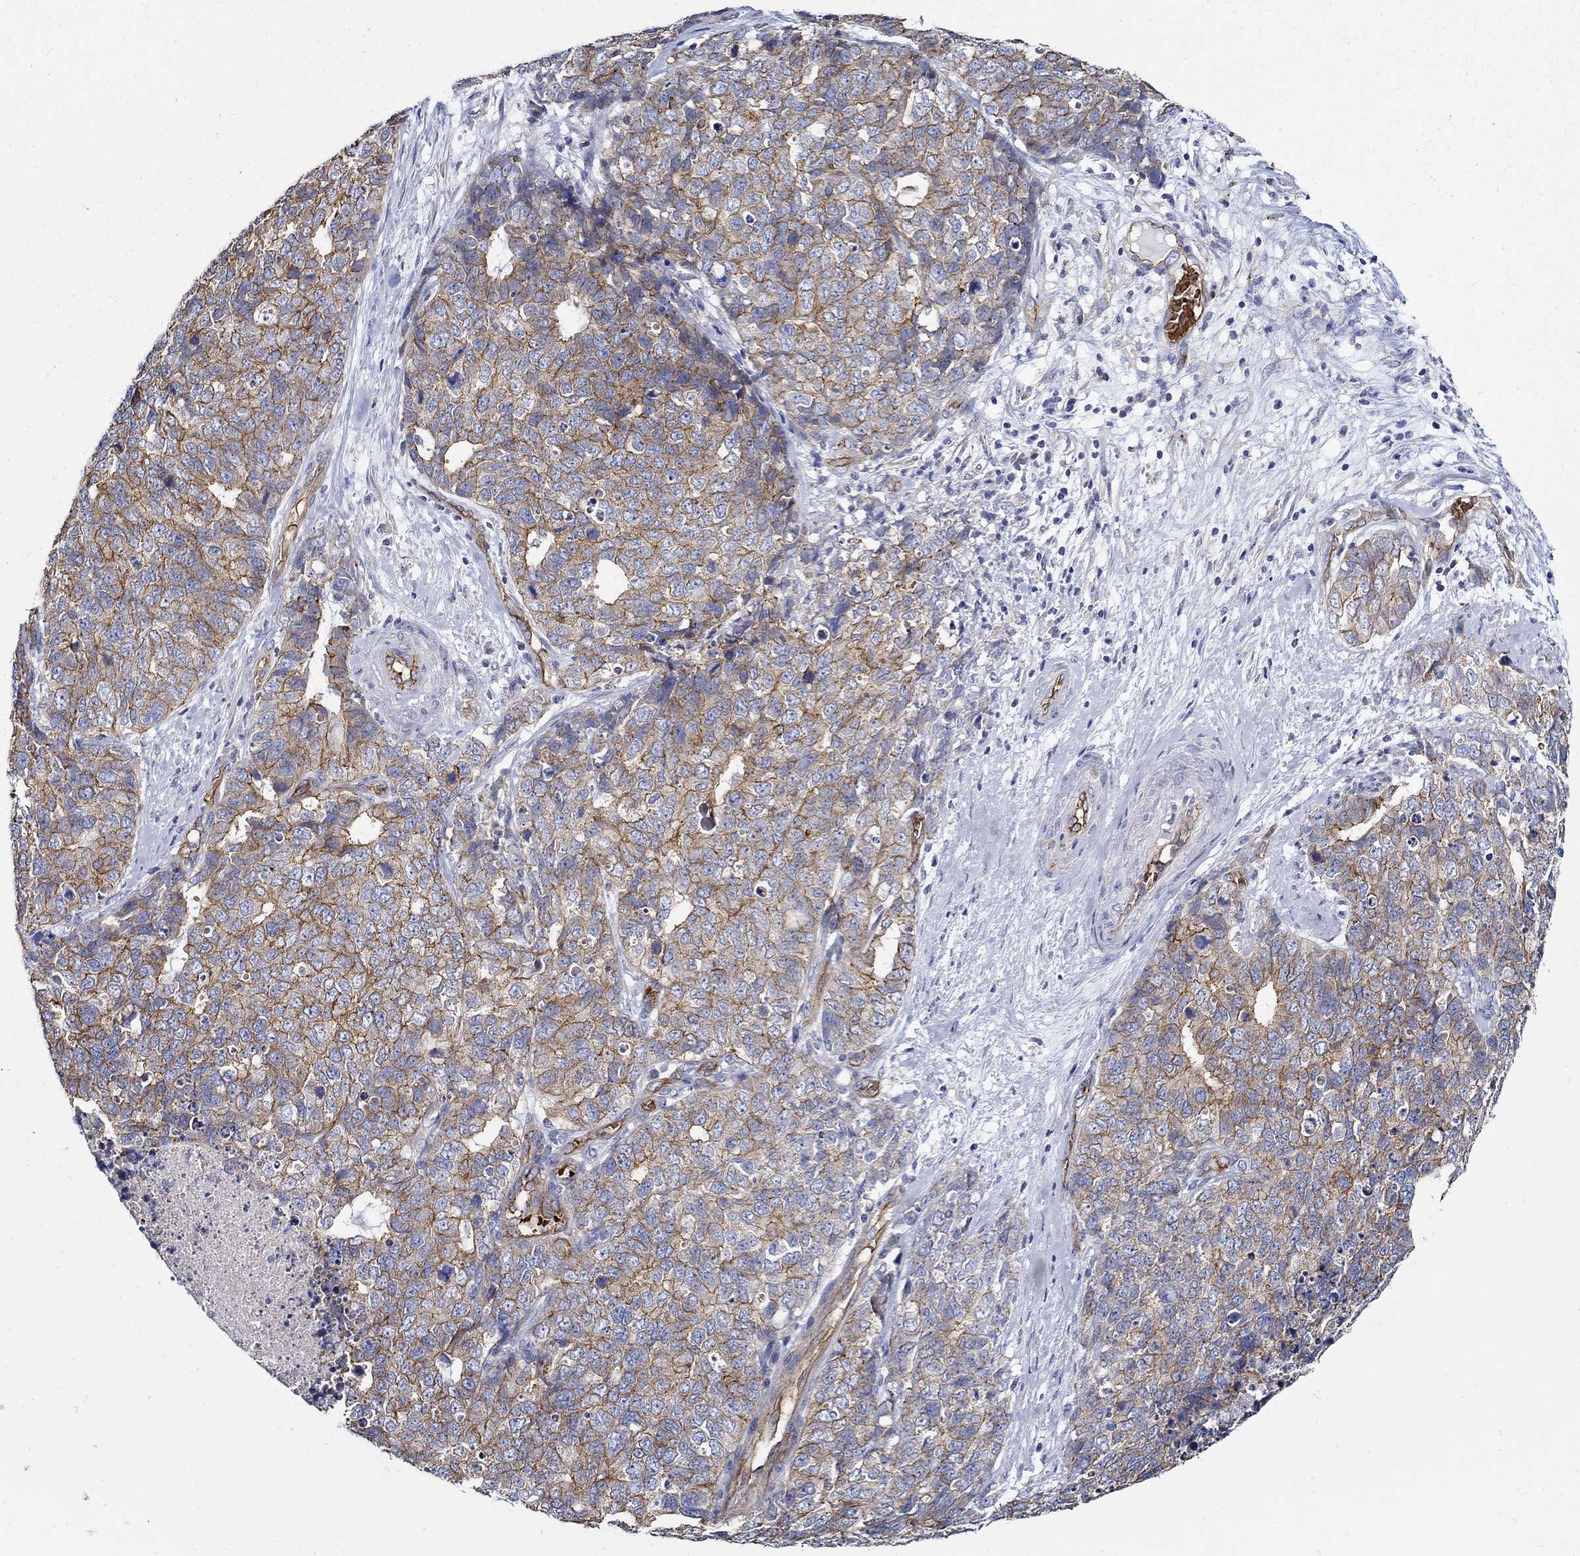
{"staining": {"intensity": "strong", "quantity": "25%-75%", "location": "cytoplasmic/membranous"}, "tissue": "cervical cancer", "cell_type": "Tumor cells", "image_type": "cancer", "snomed": [{"axis": "morphology", "description": "Squamous cell carcinoma, NOS"}, {"axis": "topography", "description": "Cervix"}], "caption": "Cervical cancer was stained to show a protein in brown. There is high levels of strong cytoplasmic/membranous expression in about 25%-75% of tumor cells.", "gene": "APBB3", "patient": {"sex": "female", "age": 63}}